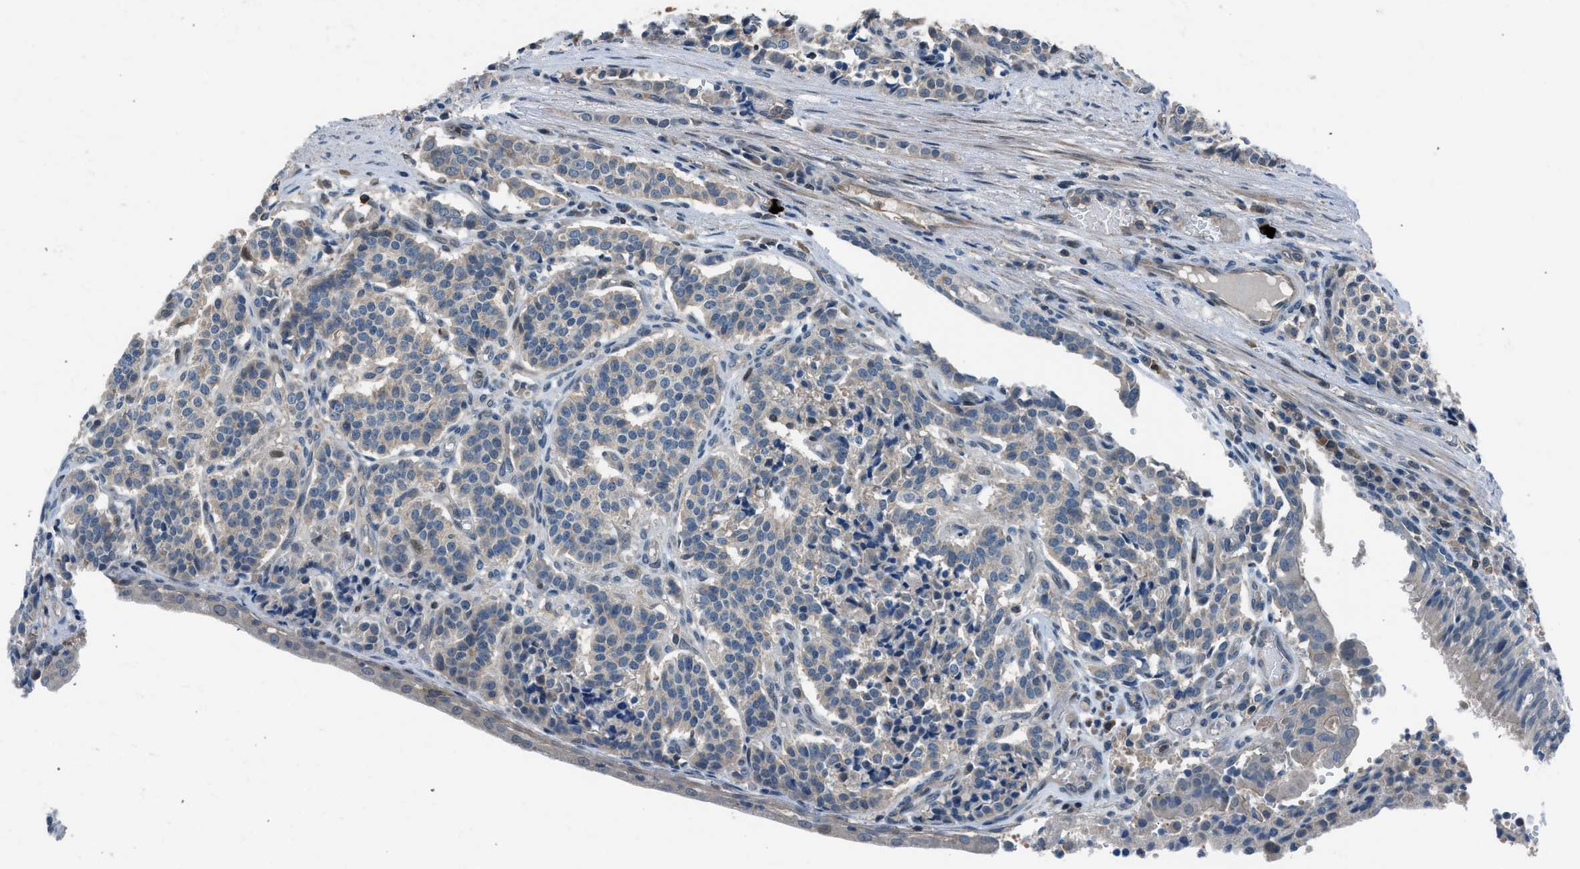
{"staining": {"intensity": "weak", "quantity": "<25%", "location": "cytoplasmic/membranous"}, "tissue": "carcinoid", "cell_type": "Tumor cells", "image_type": "cancer", "snomed": [{"axis": "morphology", "description": "Carcinoid, malignant, NOS"}, {"axis": "topography", "description": "Lung"}], "caption": "IHC photomicrograph of human carcinoid stained for a protein (brown), which reveals no staining in tumor cells. (Brightfield microscopy of DAB (3,3'-diaminobenzidine) IHC at high magnification).", "gene": "LMLN", "patient": {"sex": "male", "age": 30}}